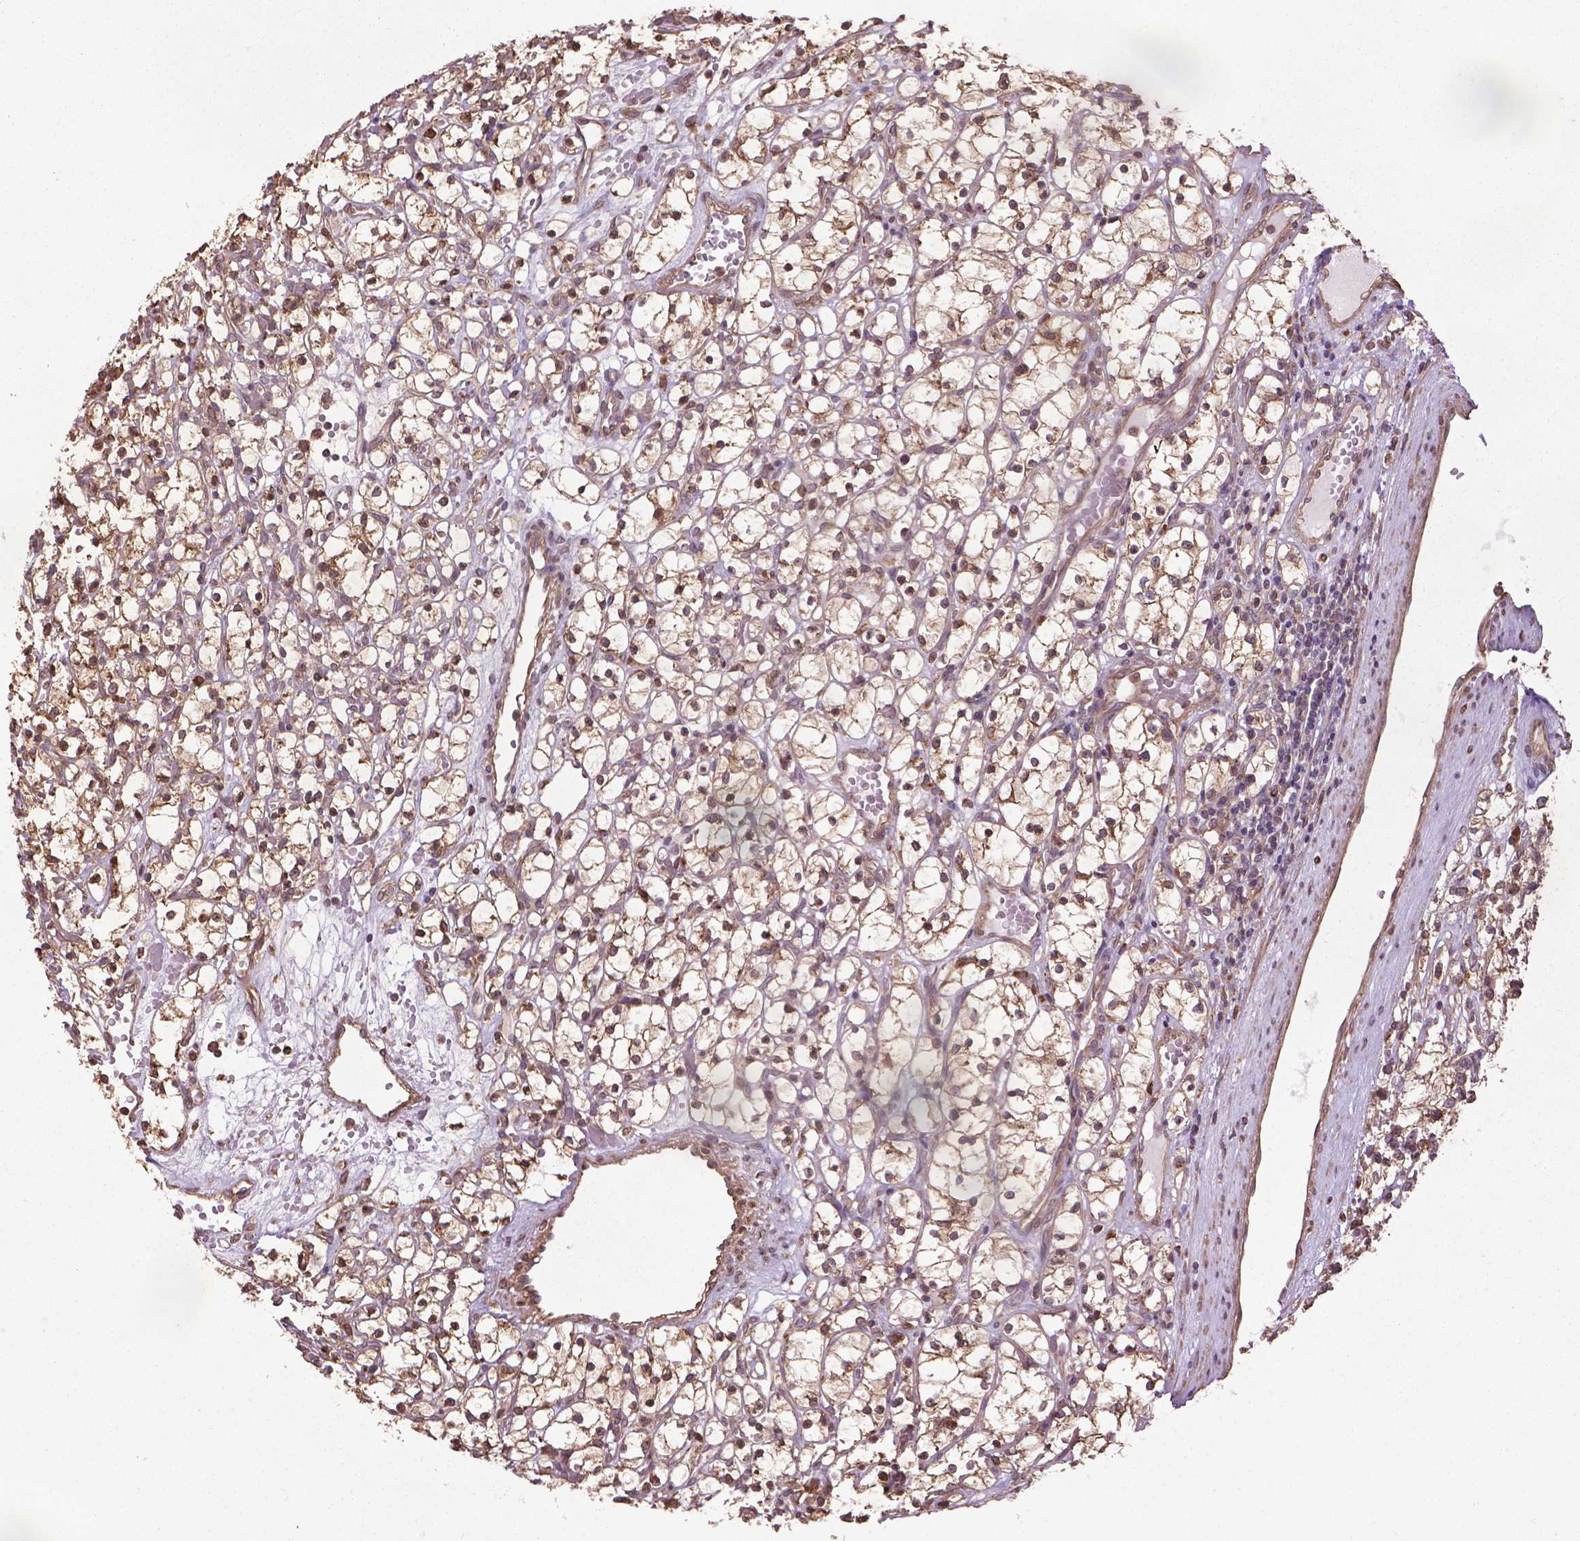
{"staining": {"intensity": "moderate", "quantity": ">75%", "location": "cytoplasmic/membranous"}, "tissue": "renal cancer", "cell_type": "Tumor cells", "image_type": "cancer", "snomed": [{"axis": "morphology", "description": "Adenocarcinoma, NOS"}, {"axis": "topography", "description": "Kidney"}], "caption": "Renal adenocarcinoma stained with DAB (3,3'-diaminobenzidine) IHC exhibits medium levels of moderate cytoplasmic/membranous expression in about >75% of tumor cells.", "gene": "GAS1", "patient": {"sex": "female", "age": 59}}